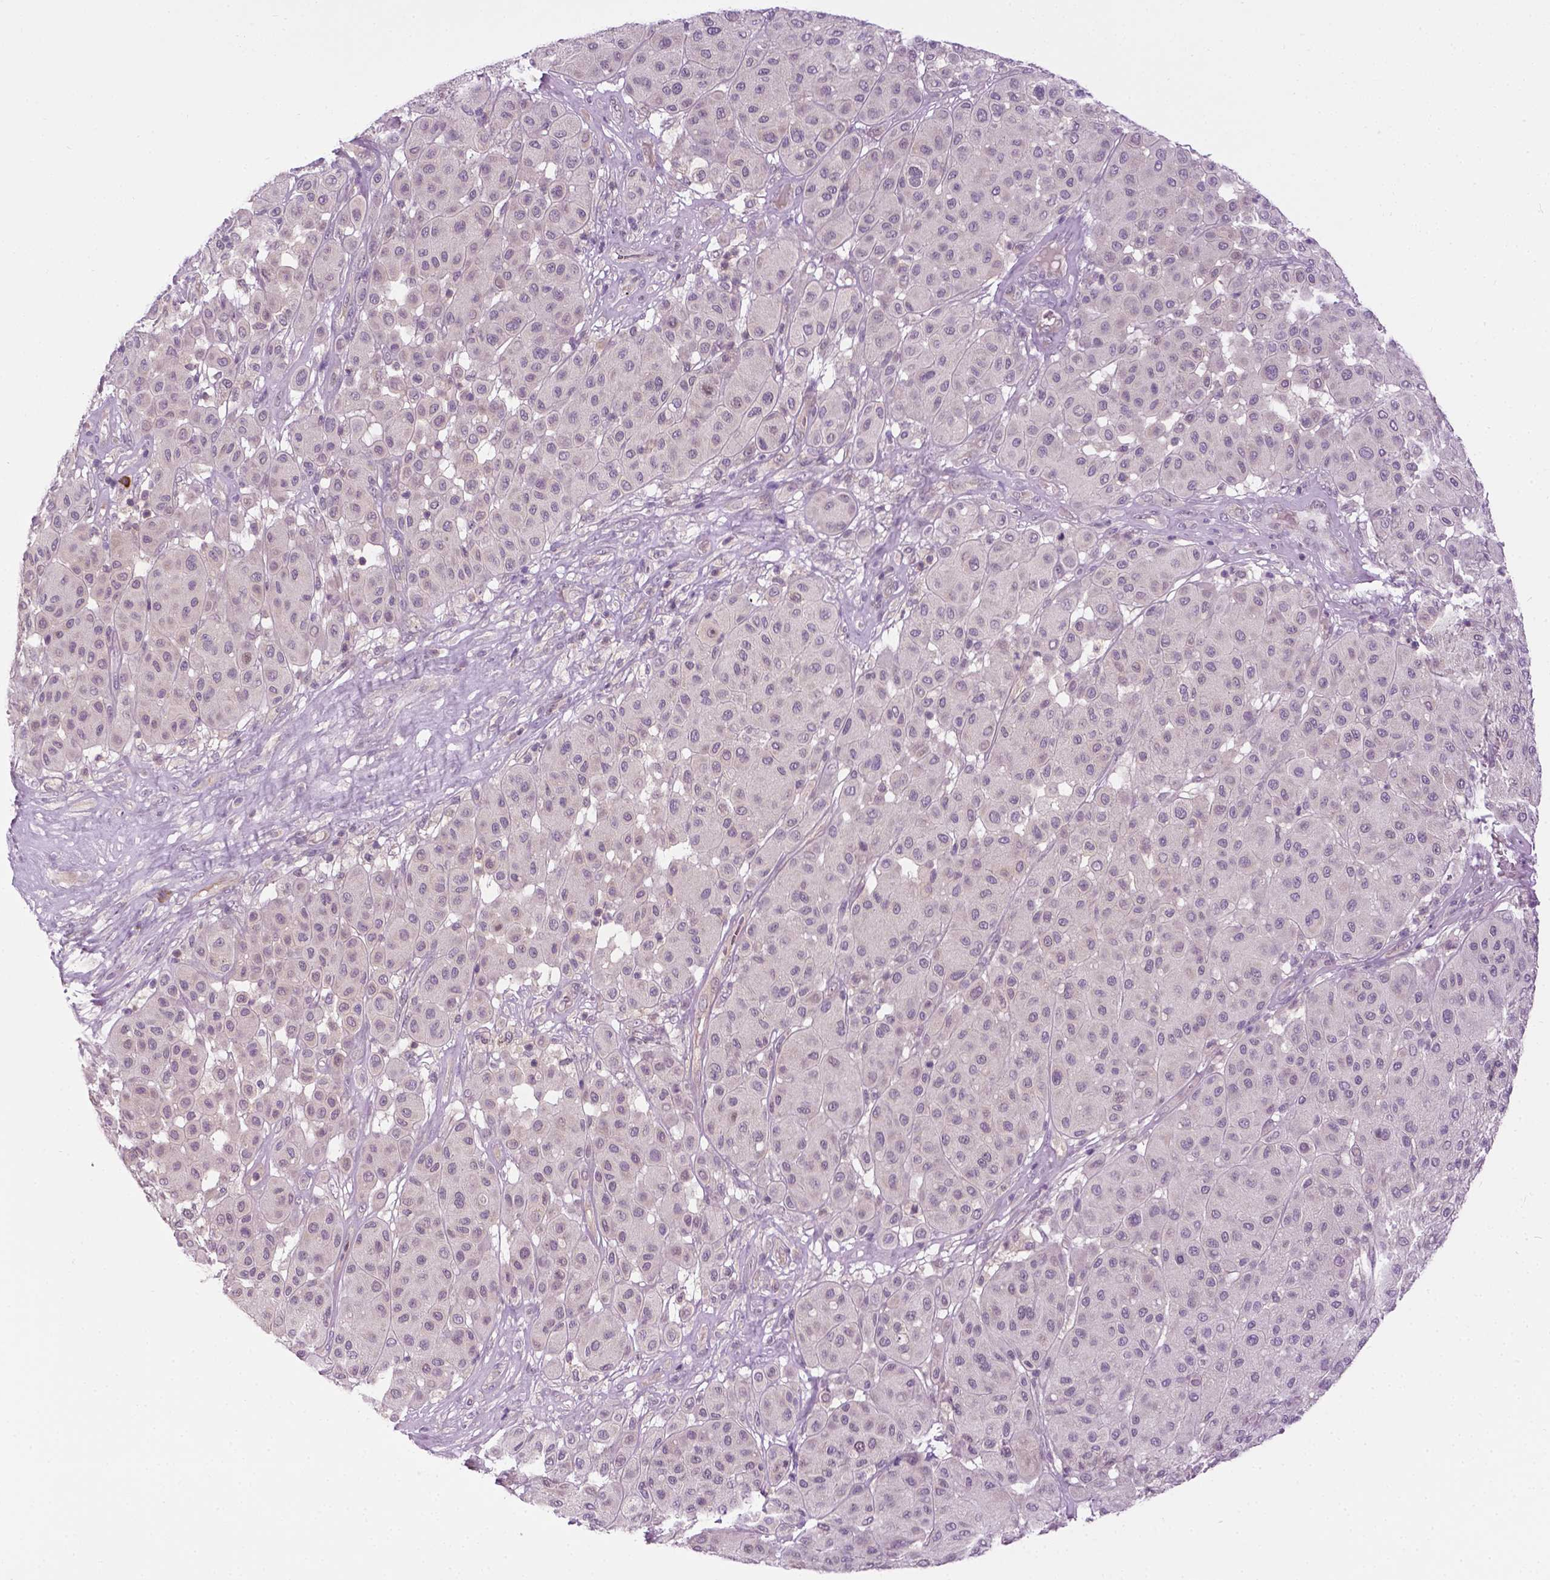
{"staining": {"intensity": "weak", "quantity": "<25%", "location": "nuclear"}, "tissue": "melanoma", "cell_type": "Tumor cells", "image_type": "cancer", "snomed": [{"axis": "morphology", "description": "Malignant melanoma, Metastatic site"}, {"axis": "topography", "description": "Smooth muscle"}], "caption": "A micrograph of melanoma stained for a protein demonstrates no brown staining in tumor cells.", "gene": "DENND4A", "patient": {"sex": "male", "age": 41}}